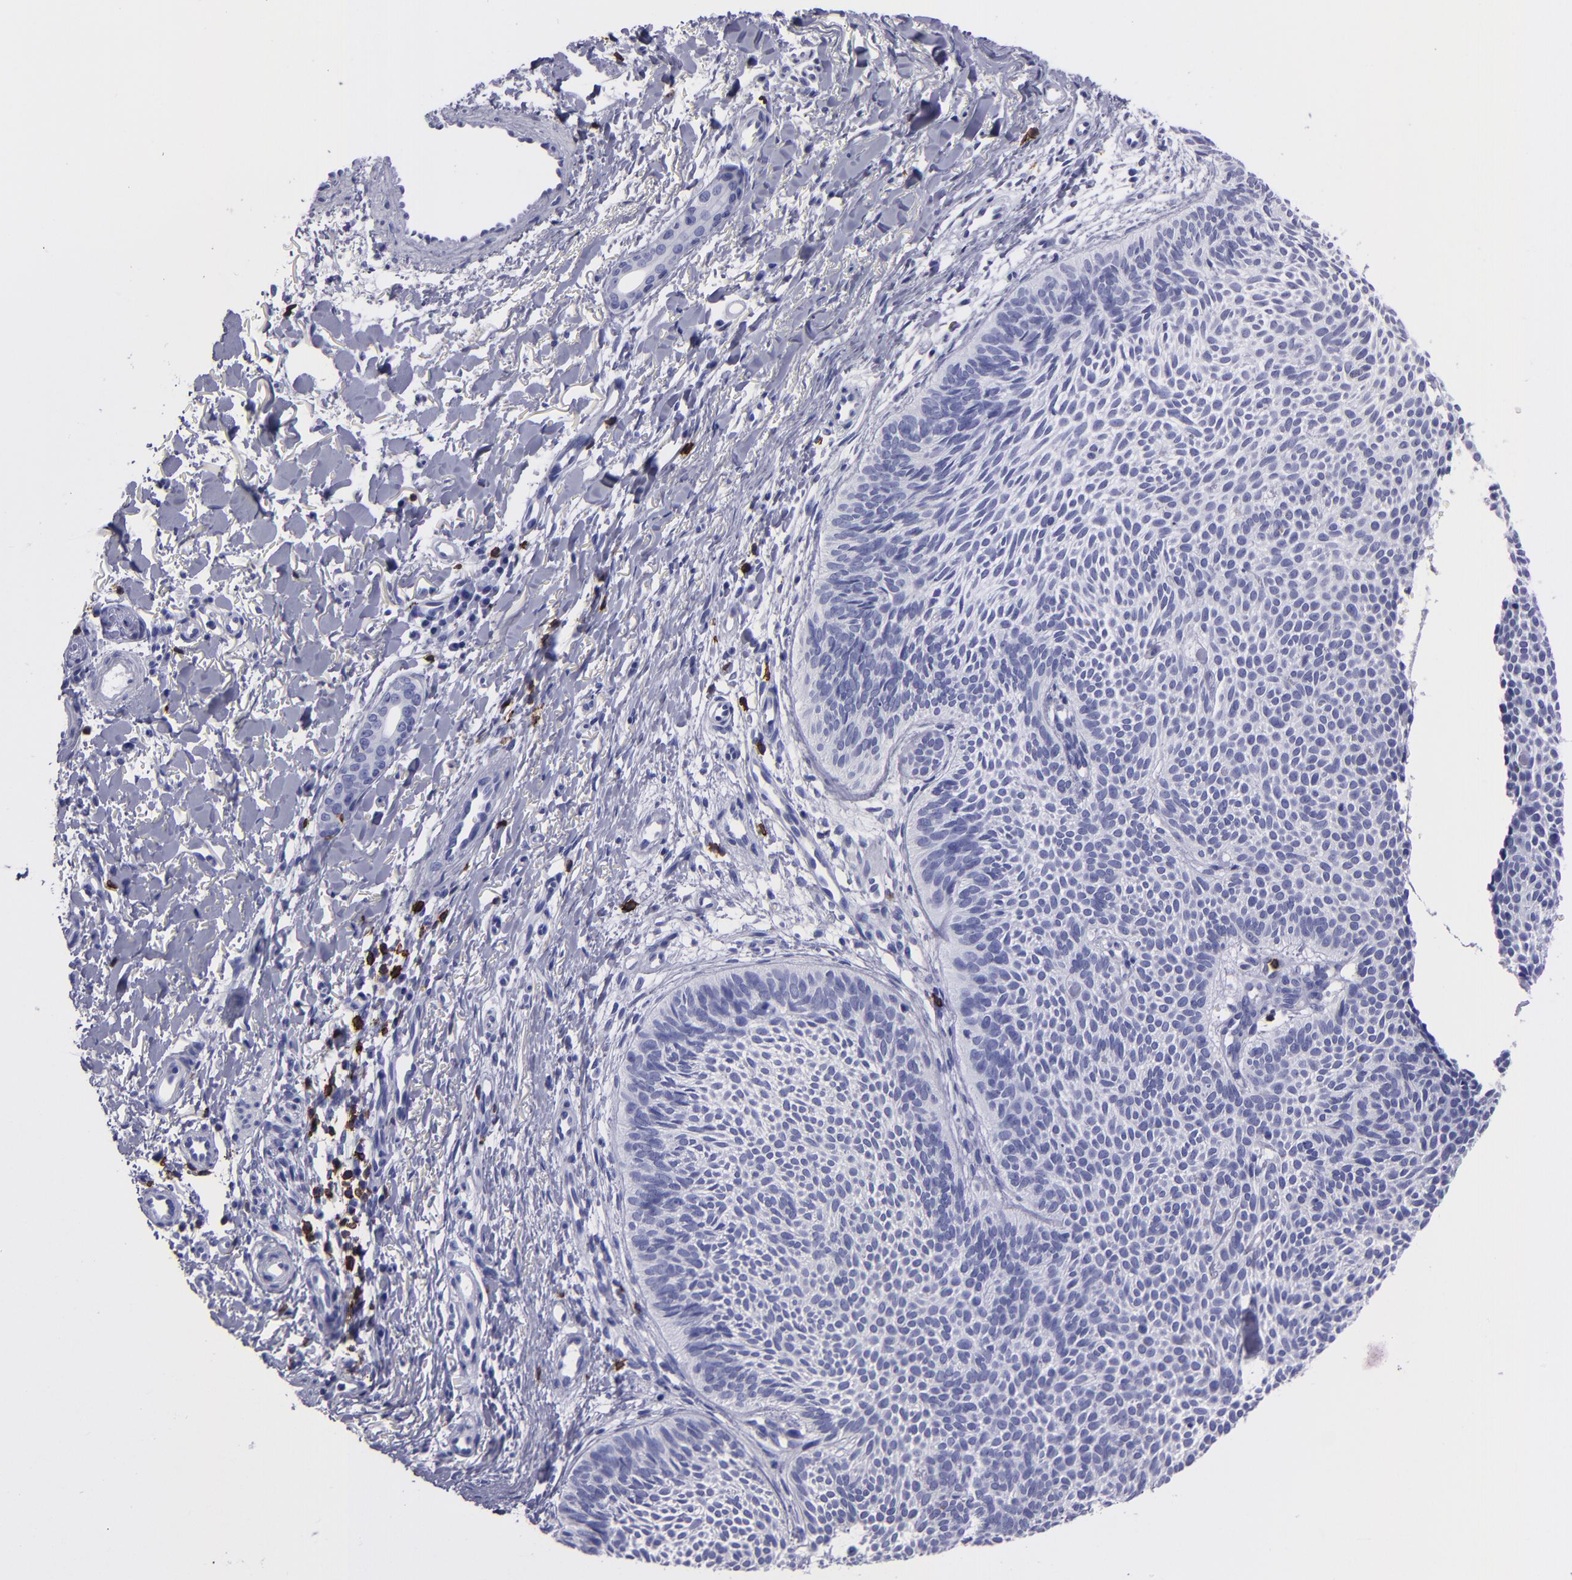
{"staining": {"intensity": "negative", "quantity": "none", "location": "none"}, "tissue": "skin cancer", "cell_type": "Tumor cells", "image_type": "cancer", "snomed": [{"axis": "morphology", "description": "Basal cell carcinoma"}, {"axis": "topography", "description": "Skin"}], "caption": "Immunohistochemistry (IHC) of basal cell carcinoma (skin) exhibits no expression in tumor cells.", "gene": "CD6", "patient": {"sex": "male", "age": 84}}